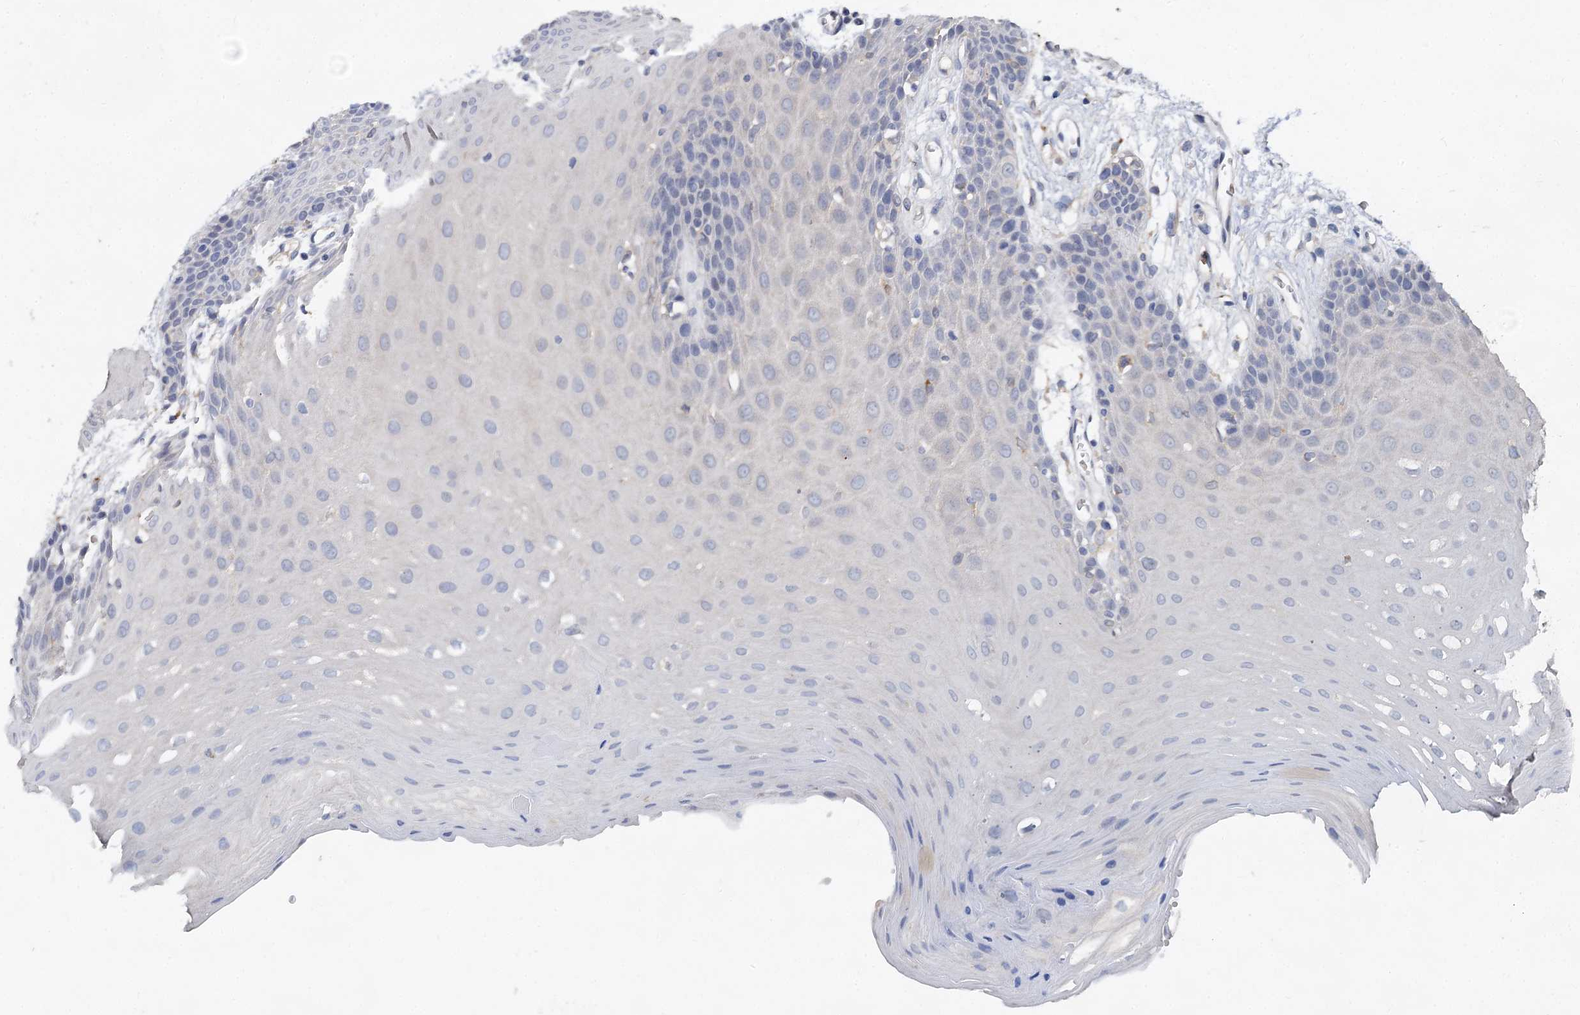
{"staining": {"intensity": "negative", "quantity": "none", "location": "none"}, "tissue": "oral mucosa", "cell_type": "Squamous epithelial cells", "image_type": "normal", "snomed": [{"axis": "morphology", "description": "Normal tissue, NOS"}, {"axis": "topography", "description": "Skeletal muscle"}, {"axis": "topography", "description": "Oral tissue"}, {"axis": "topography", "description": "Salivary gland"}, {"axis": "topography", "description": "Peripheral nerve tissue"}], "caption": "This is an IHC micrograph of normal human oral mucosa. There is no staining in squamous epithelial cells.", "gene": "HVCN1", "patient": {"sex": "male", "age": 54}}